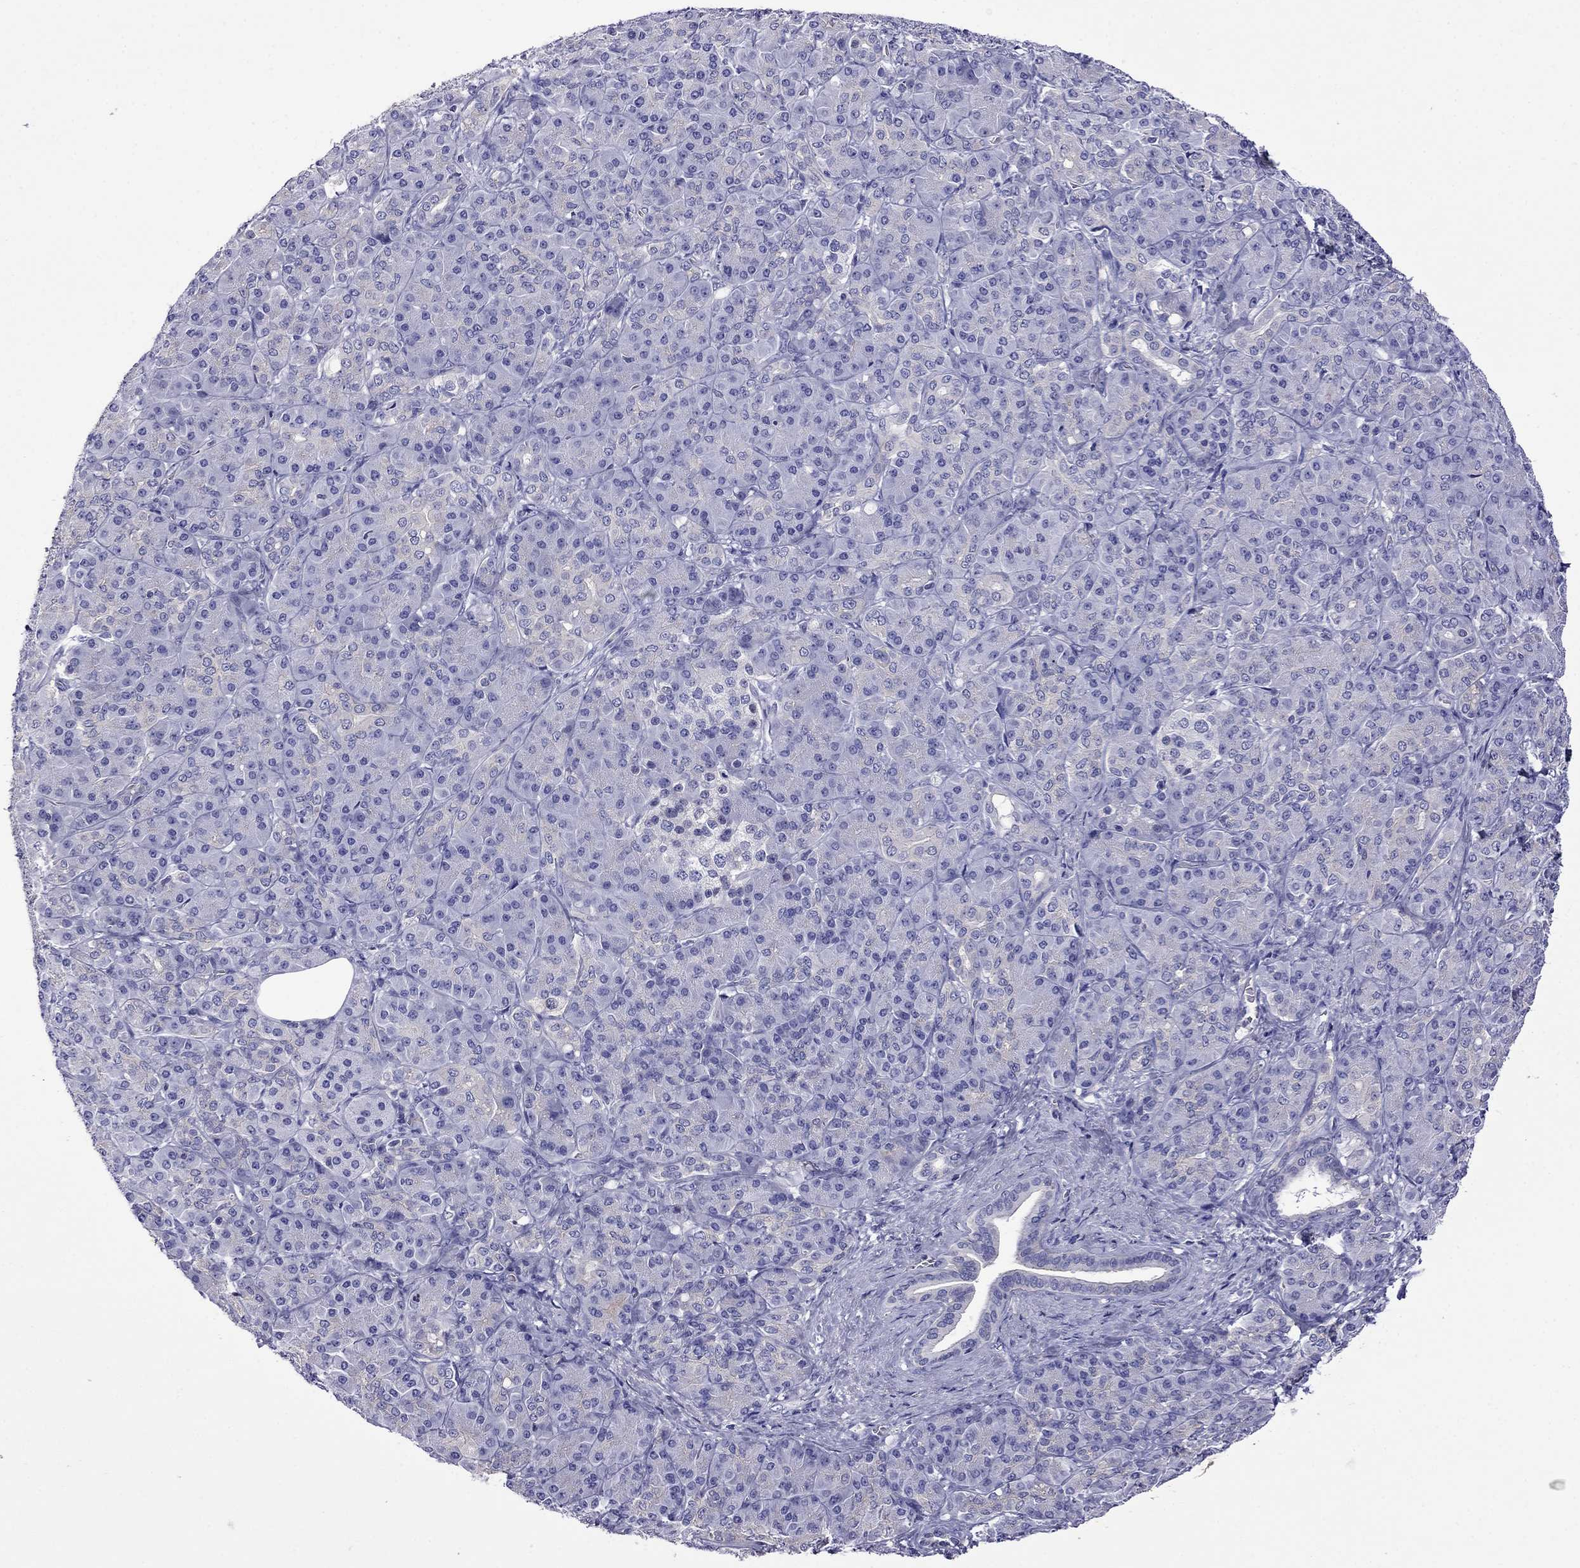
{"staining": {"intensity": "negative", "quantity": "none", "location": "none"}, "tissue": "pancreatic cancer", "cell_type": "Tumor cells", "image_type": "cancer", "snomed": [{"axis": "morphology", "description": "Normal tissue, NOS"}, {"axis": "morphology", "description": "Inflammation, NOS"}, {"axis": "morphology", "description": "Adenocarcinoma, NOS"}, {"axis": "topography", "description": "Pancreas"}], "caption": "This is a micrograph of immunohistochemistry (IHC) staining of pancreatic cancer (adenocarcinoma), which shows no positivity in tumor cells. (DAB (3,3'-diaminobenzidine) immunohistochemistry, high magnification).", "gene": "STAR", "patient": {"sex": "male", "age": 57}}